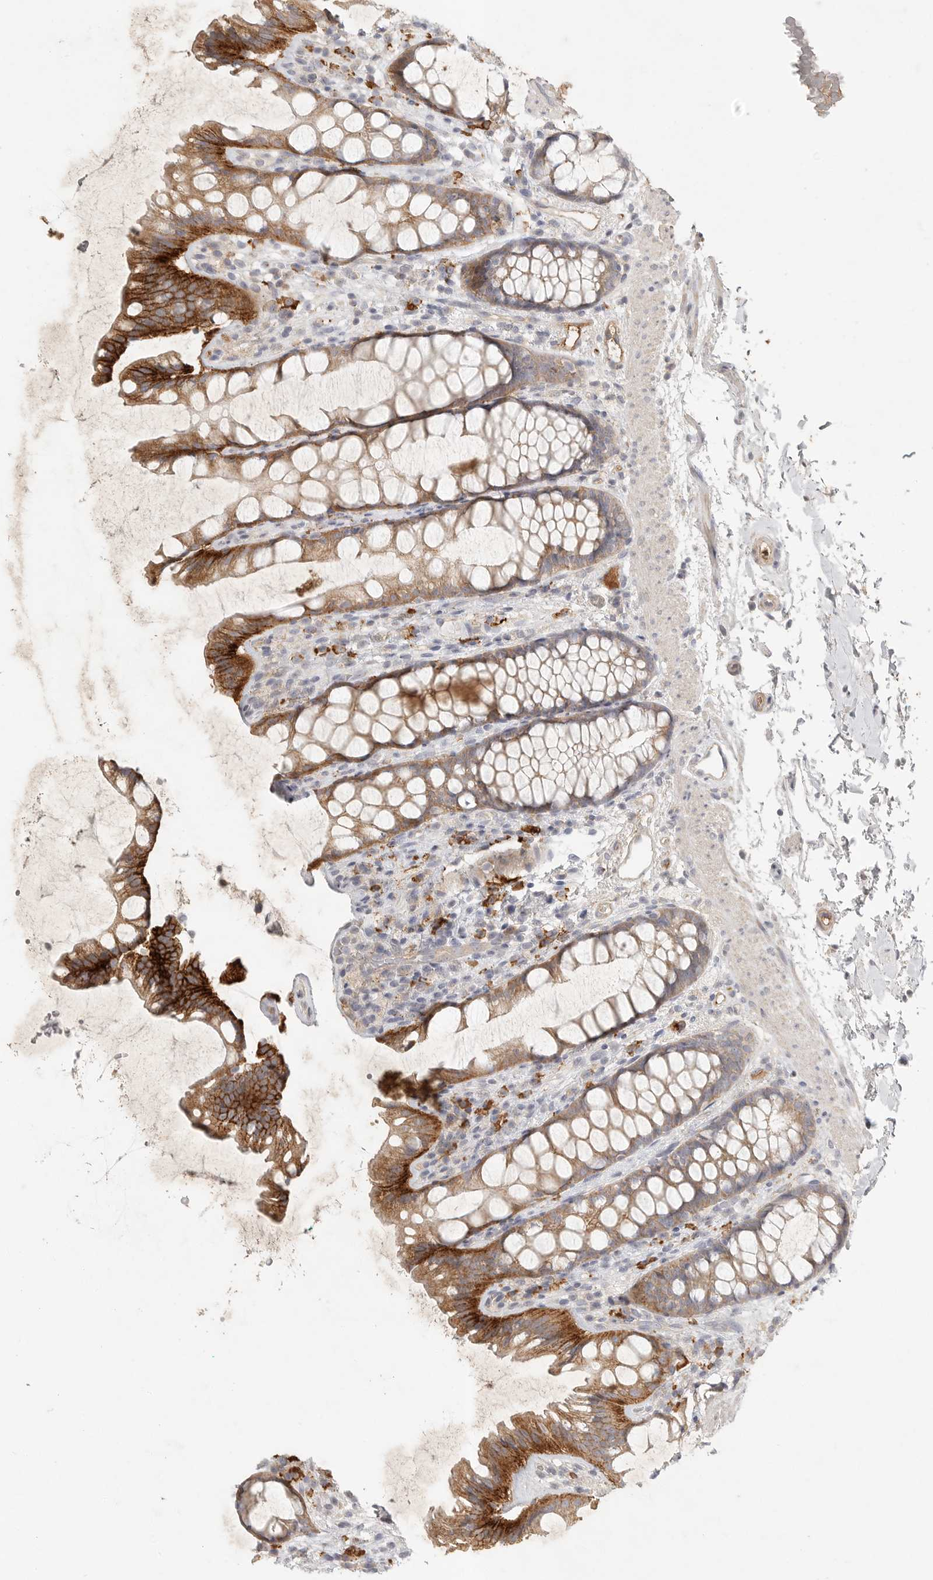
{"staining": {"intensity": "moderate", "quantity": ">75%", "location": "cytoplasmic/membranous"}, "tissue": "rectum", "cell_type": "Glandular cells", "image_type": "normal", "snomed": [{"axis": "morphology", "description": "Normal tissue, NOS"}, {"axis": "topography", "description": "Rectum"}], "caption": "The immunohistochemical stain shows moderate cytoplasmic/membranous expression in glandular cells of benign rectum. The staining was performed using DAB (3,3'-diaminobenzidine) to visualize the protein expression in brown, while the nuclei were stained in blue with hematoxylin (Magnification: 20x).", "gene": "SLC25A36", "patient": {"sex": "female", "age": 65}}